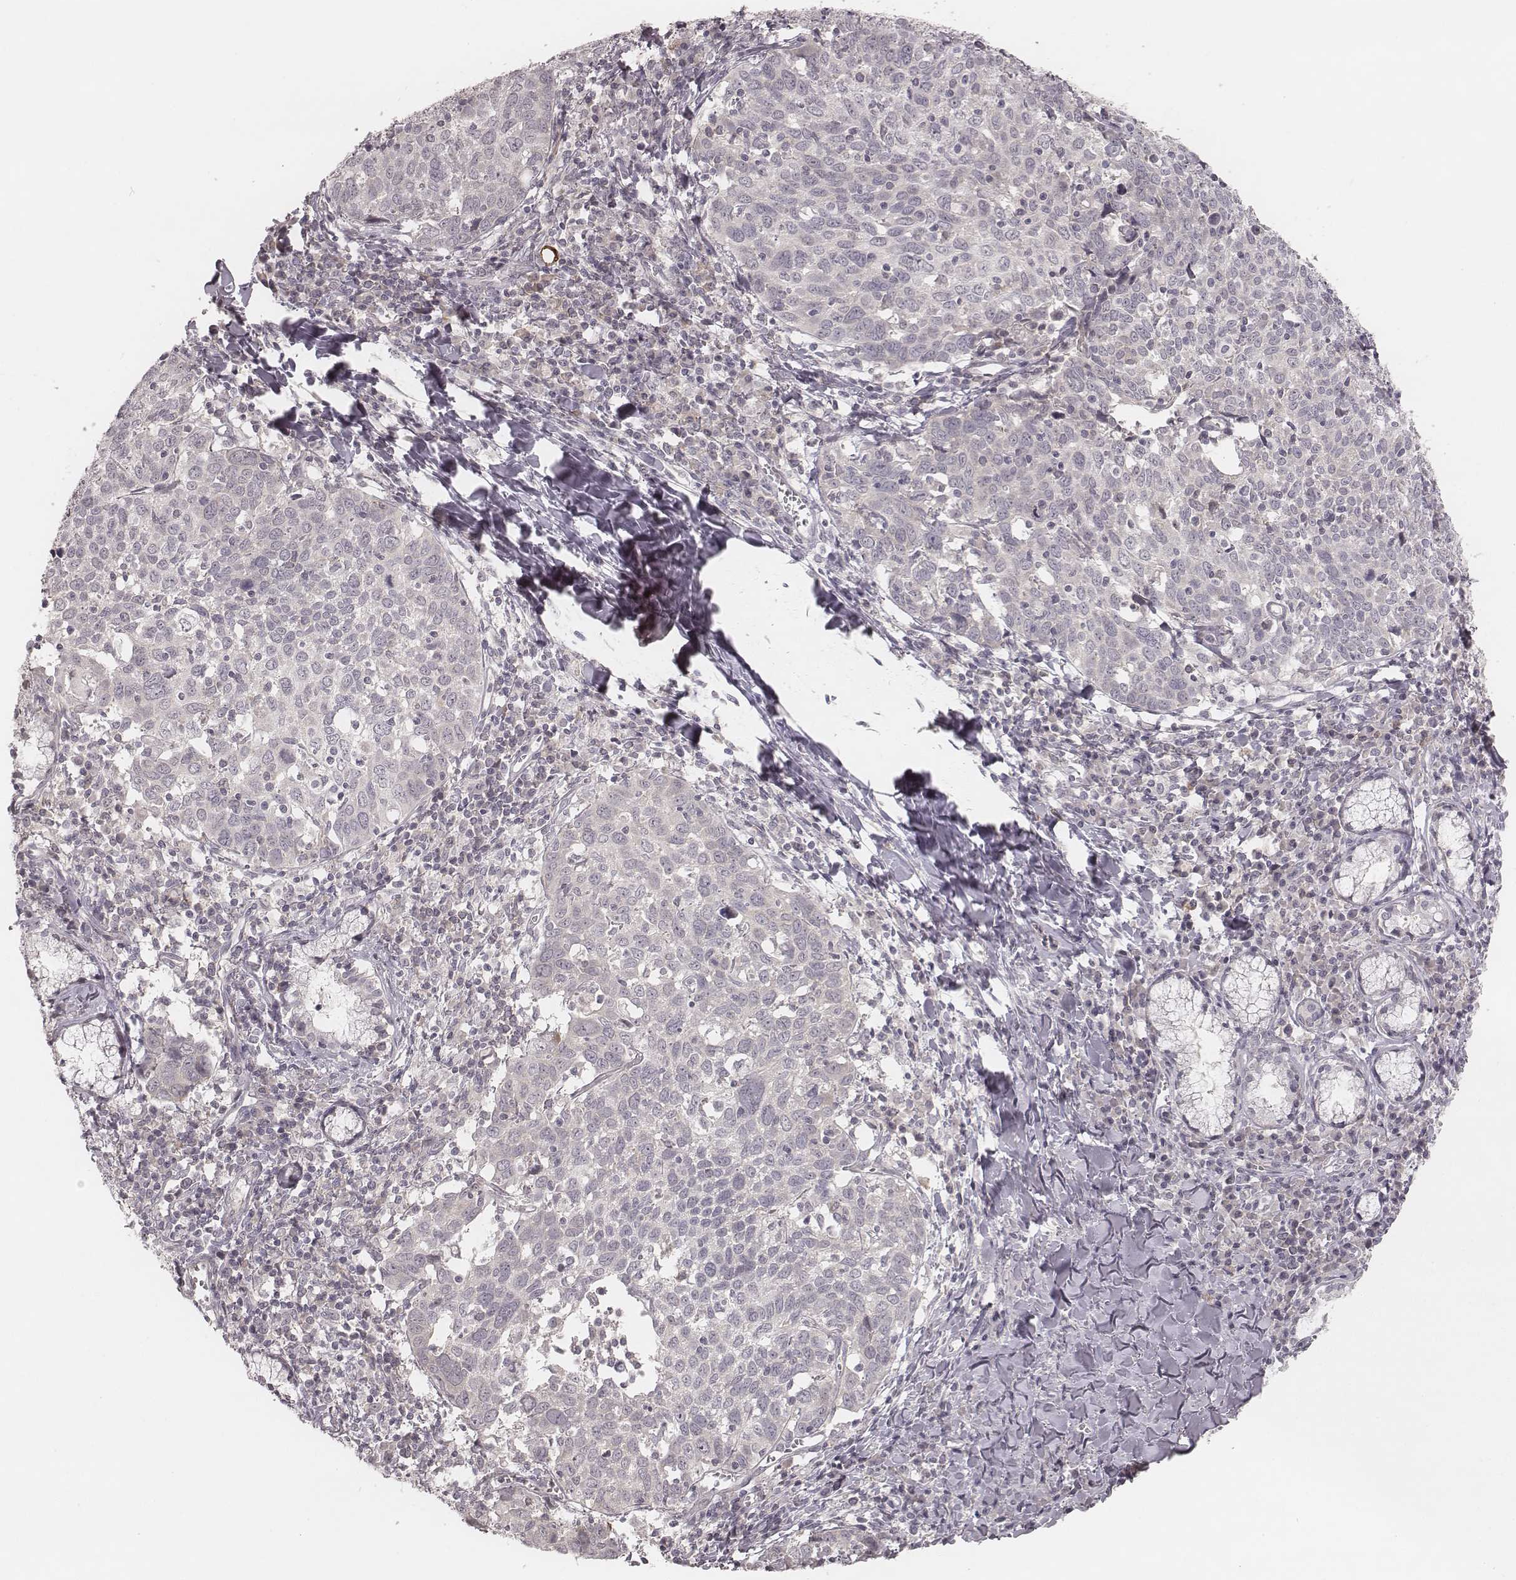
{"staining": {"intensity": "negative", "quantity": "none", "location": "none"}, "tissue": "lung cancer", "cell_type": "Tumor cells", "image_type": "cancer", "snomed": [{"axis": "morphology", "description": "Squamous cell carcinoma, NOS"}, {"axis": "topography", "description": "Lung"}], "caption": "There is no significant positivity in tumor cells of lung cancer.", "gene": "ACACB", "patient": {"sex": "male", "age": 57}}